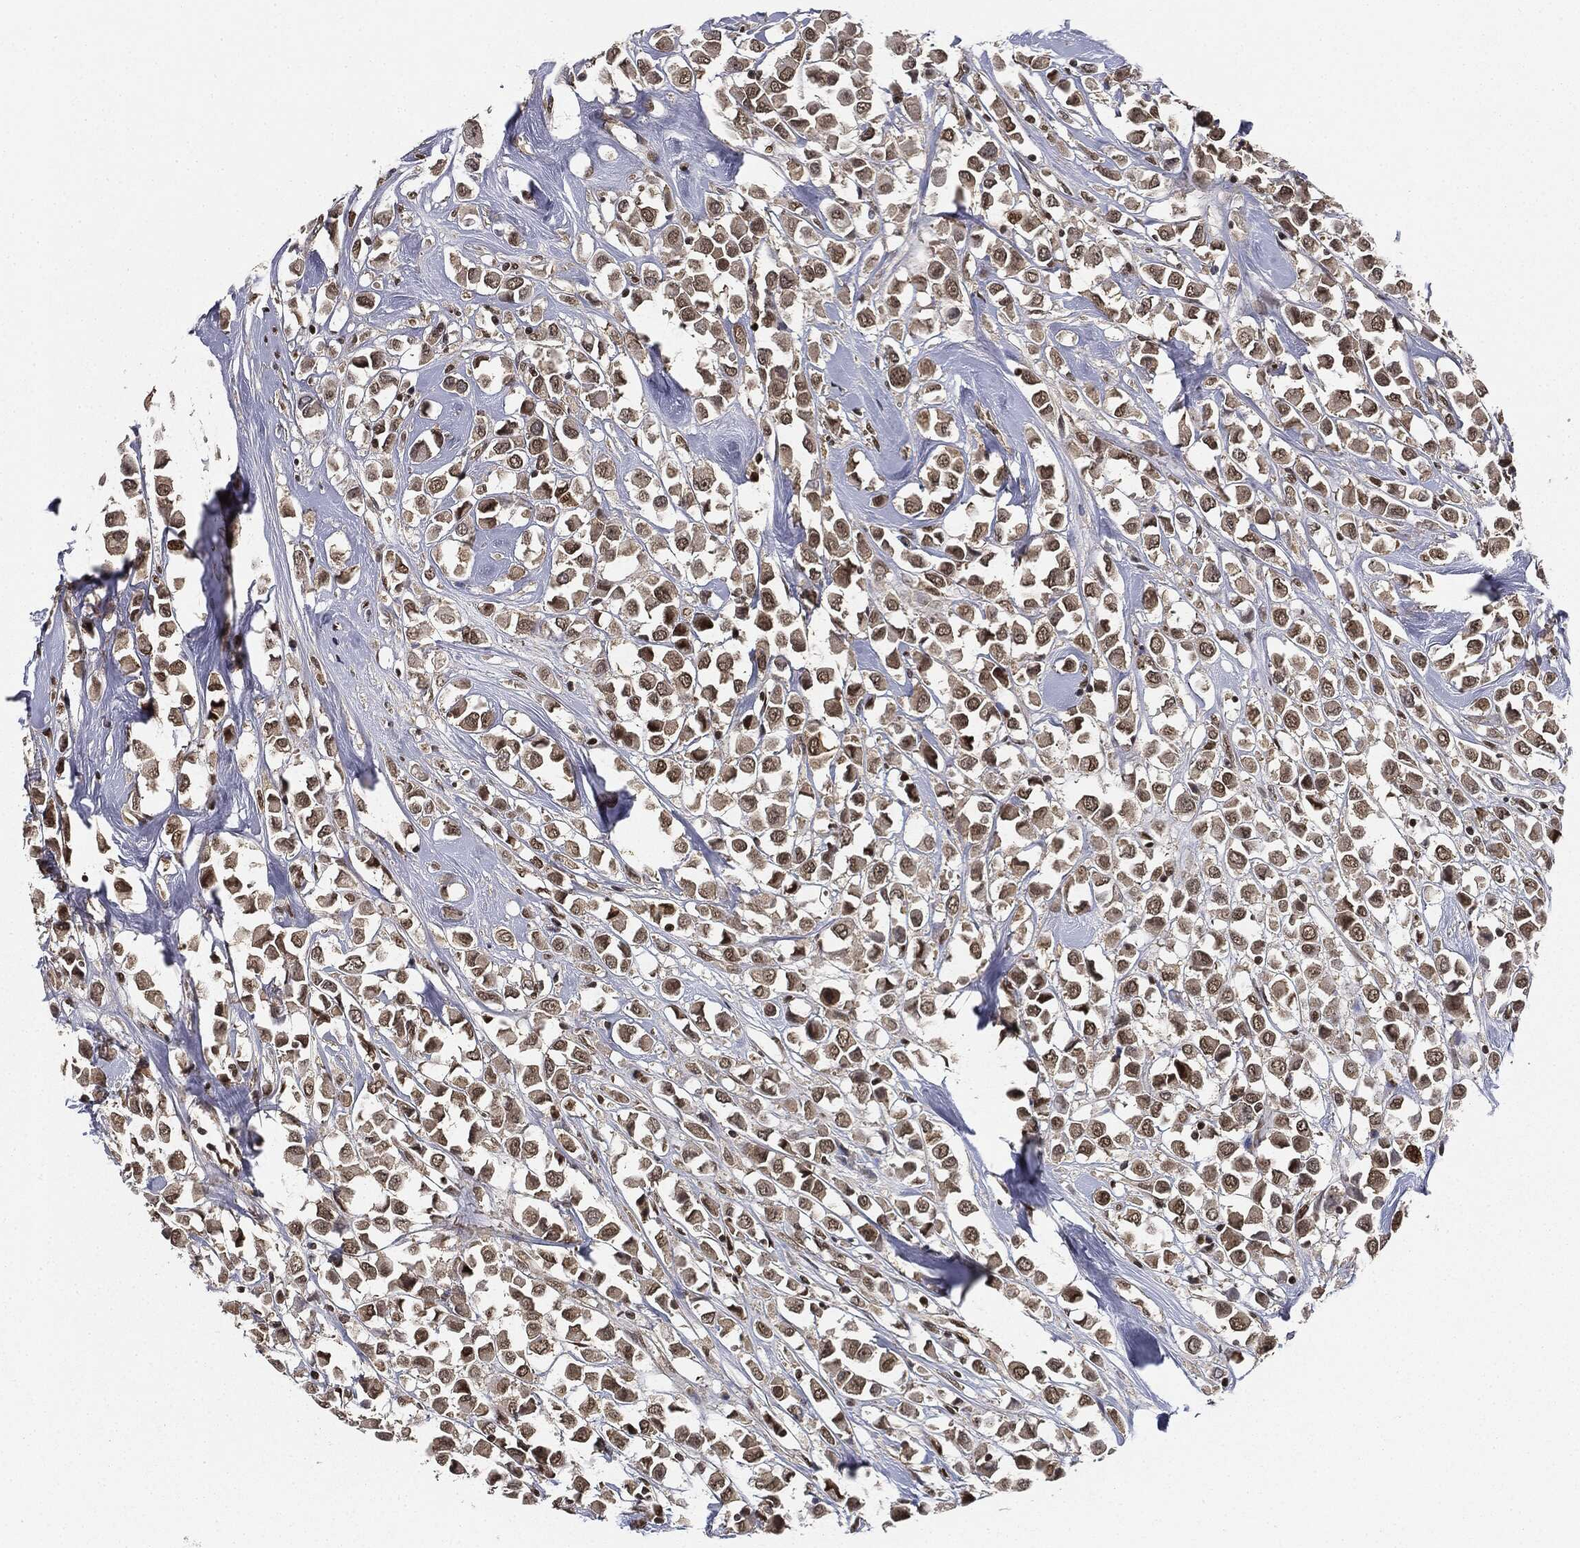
{"staining": {"intensity": "moderate", "quantity": "25%-75%", "location": "nuclear"}, "tissue": "breast cancer", "cell_type": "Tumor cells", "image_type": "cancer", "snomed": [{"axis": "morphology", "description": "Duct carcinoma"}, {"axis": "topography", "description": "Breast"}], "caption": "This is a micrograph of immunohistochemistry (IHC) staining of breast cancer, which shows moderate expression in the nuclear of tumor cells.", "gene": "TBC1D22A", "patient": {"sex": "female", "age": 61}}